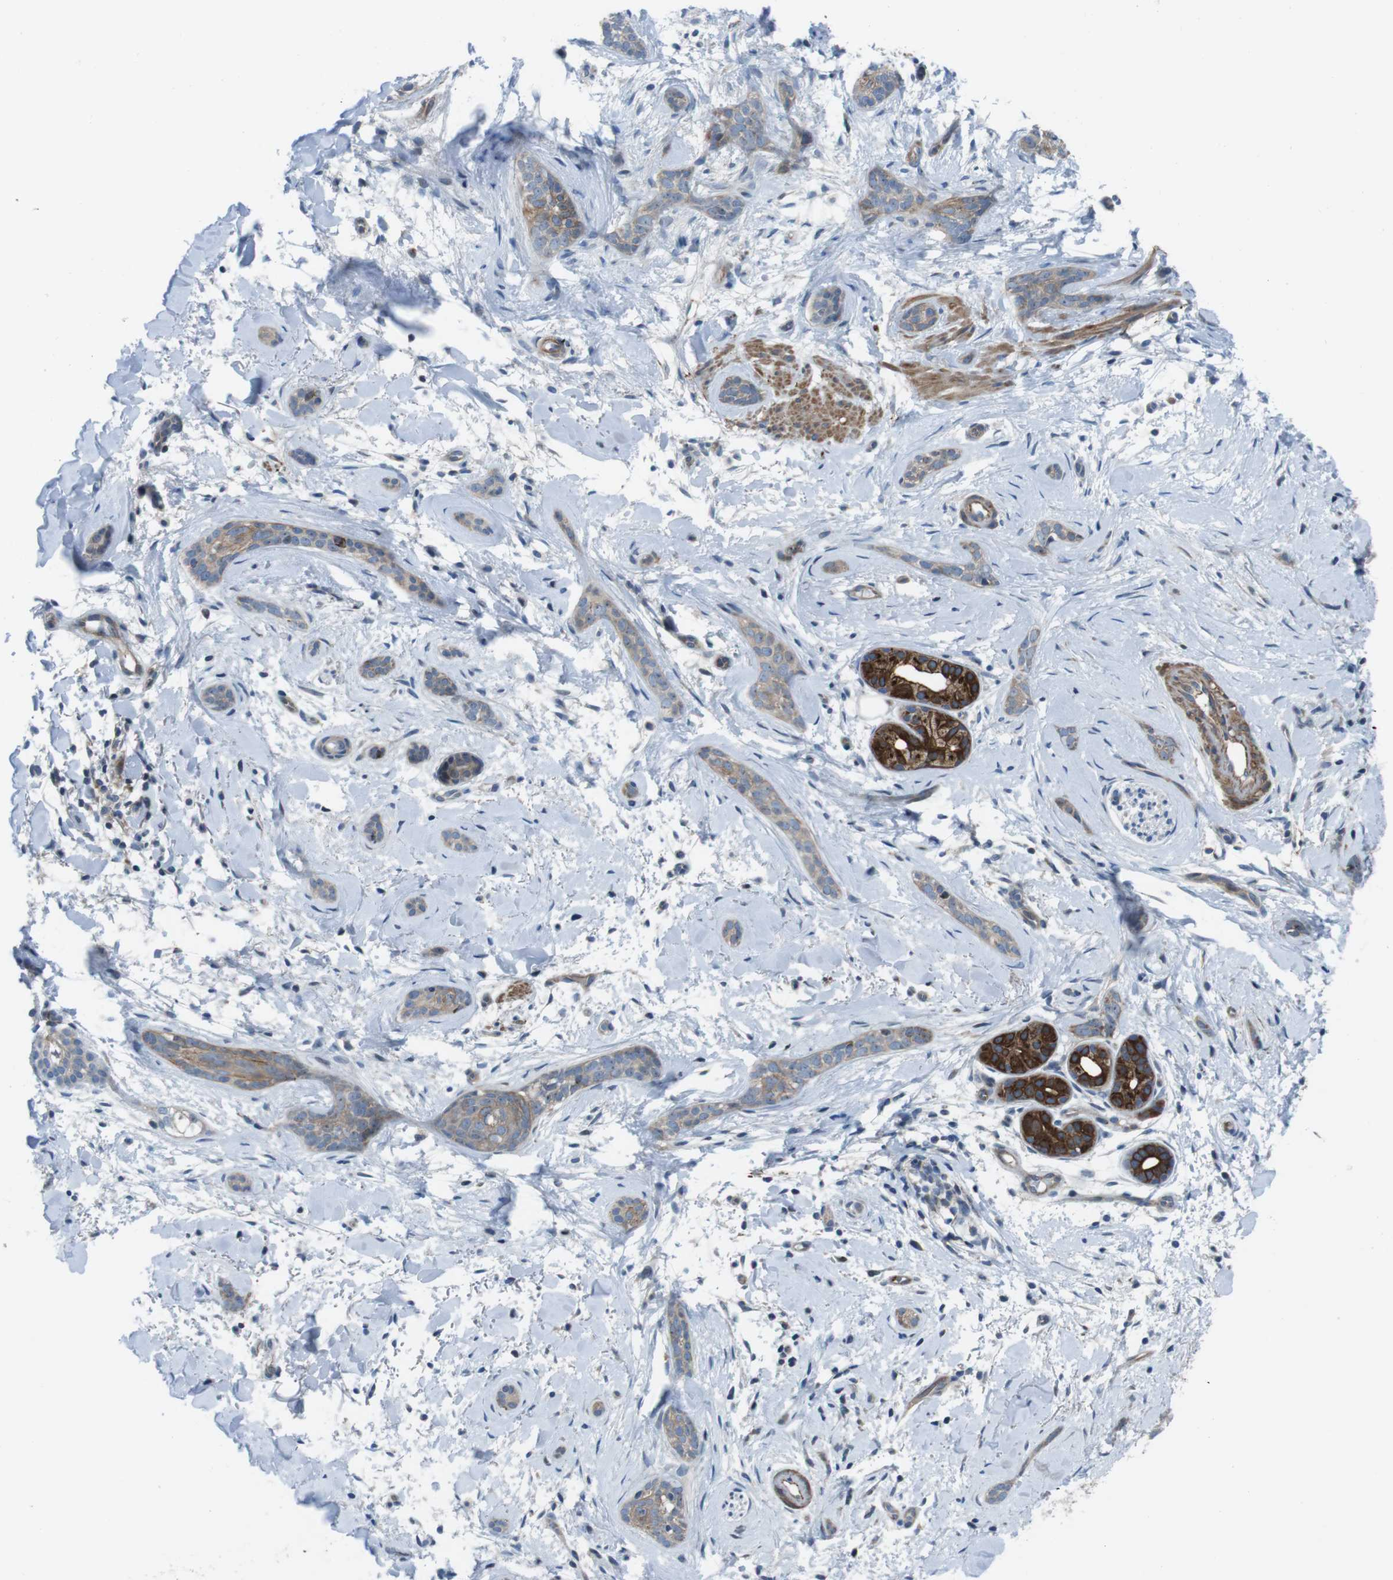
{"staining": {"intensity": "weak", "quantity": ">75%", "location": "cytoplasmic/membranous"}, "tissue": "skin cancer", "cell_type": "Tumor cells", "image_type": "cancer", "snomed": [{"axis": "morphology", "description": "Basal cell carcinoma"}, {"axis": "morphology", "description": "Adnexal tumor, benign"}, {"axis": "topography", "description": "Skin"}], "caption": "Skin cancer stained for a protein shows weak cytoplasmic/membranous positivity in tumor cells.", "gene": "FAM174B", "patient": {"sex": "female", "age": 42}}